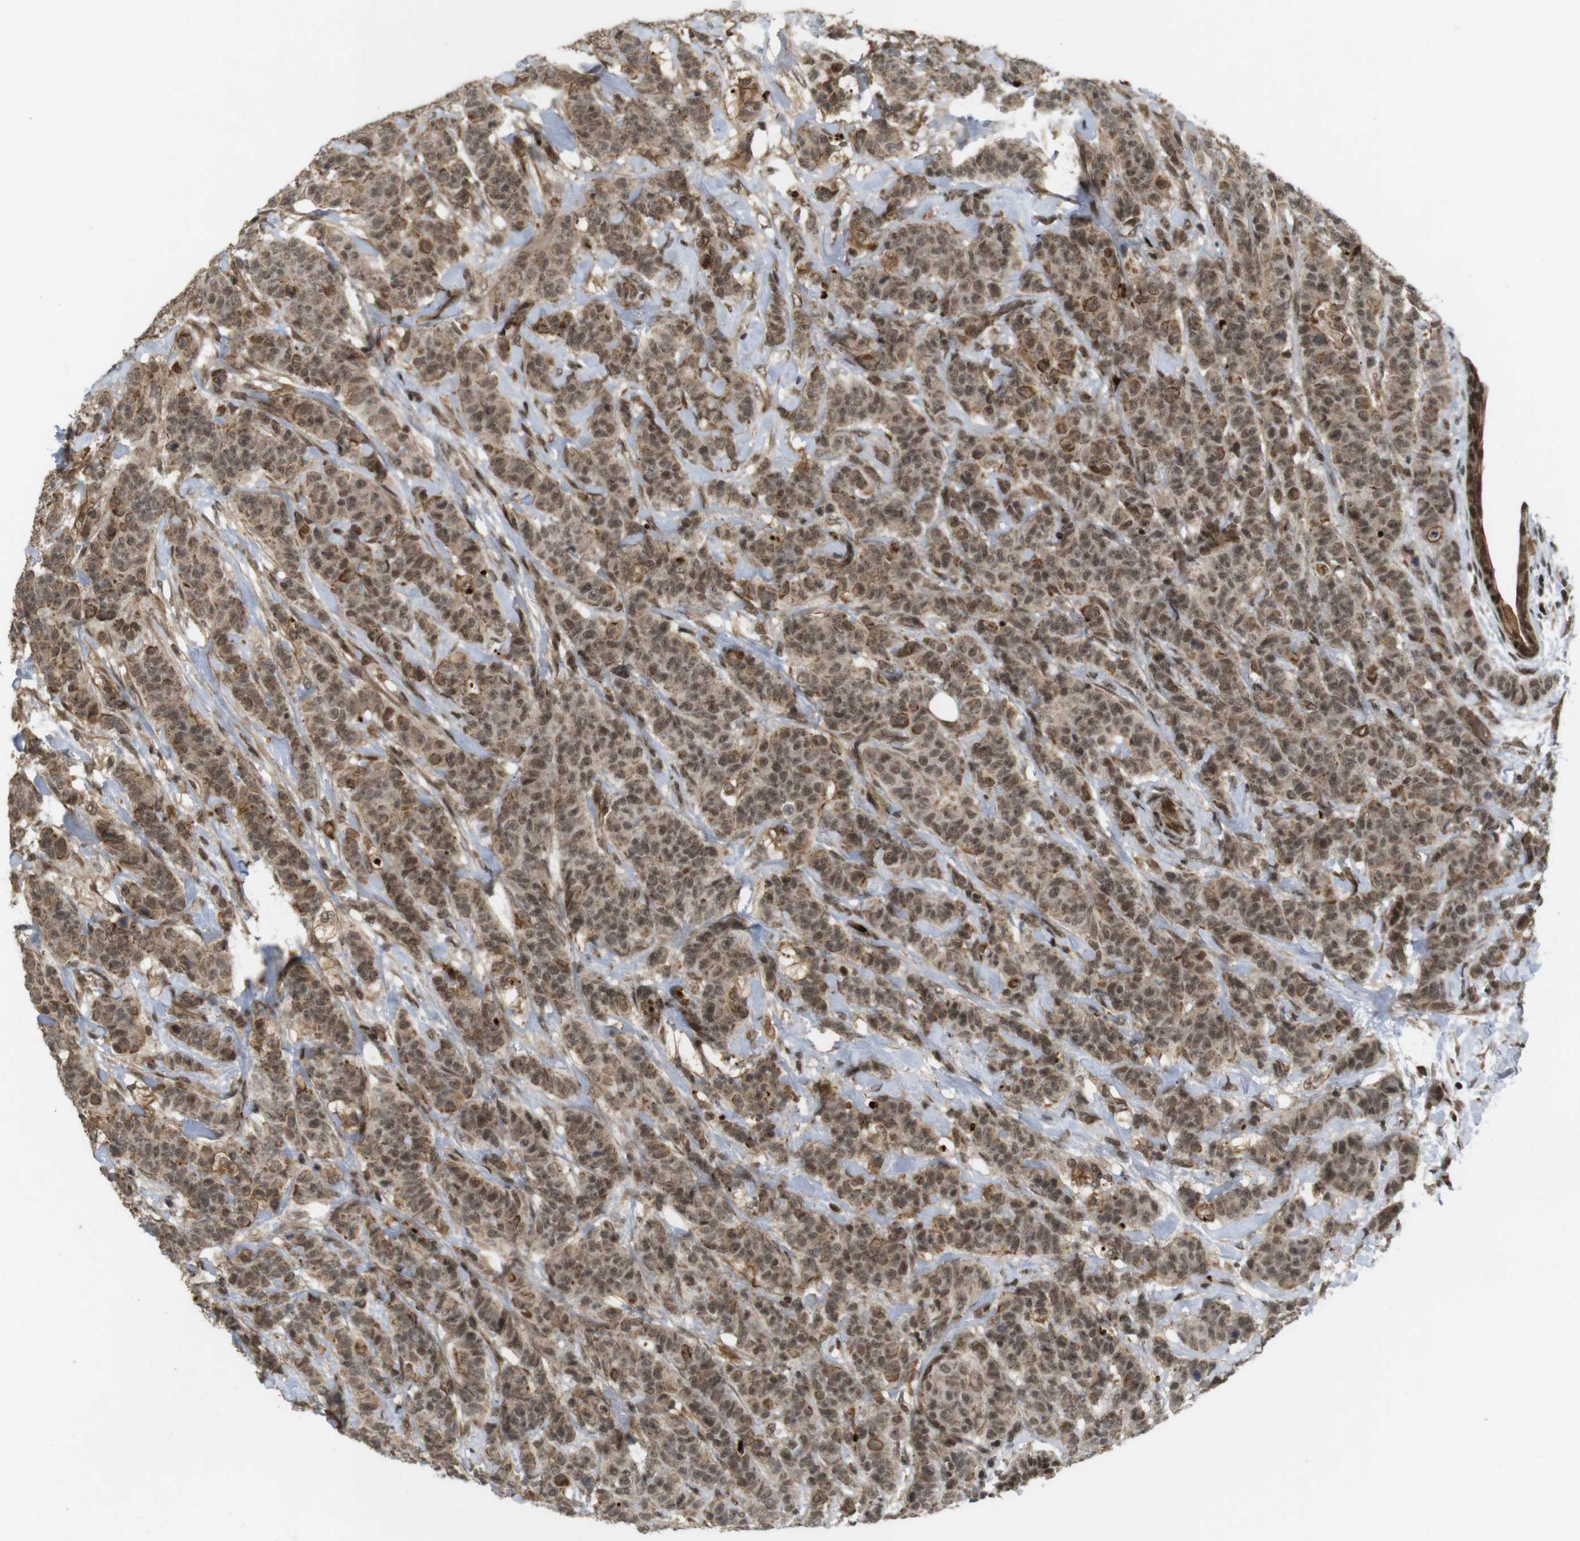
{"staining": {"intensity": "moderate", "quantity": ">75%", "location": "cytoplasmic/membranous,nuclear"}, "tissue": "breast cancer", "cell_type": "Tumor cells", "image_type": "cancer", "snomed": [{"axis": "morphology", "description": "Normal tissue, NOS"}, {"axis": "morphology", "description": "Duct carcinoma"}, {"axis": "topography", "description": "Breast"}], "caption": "Tumor cells show medium levels of moderate cytoplasmic/membranous and nuclear staining in approximately >75% of cells in human invasive ductal carcinoma (breast).", "gene": "SP2", "patient": {"sex": "female", "age": 40}}